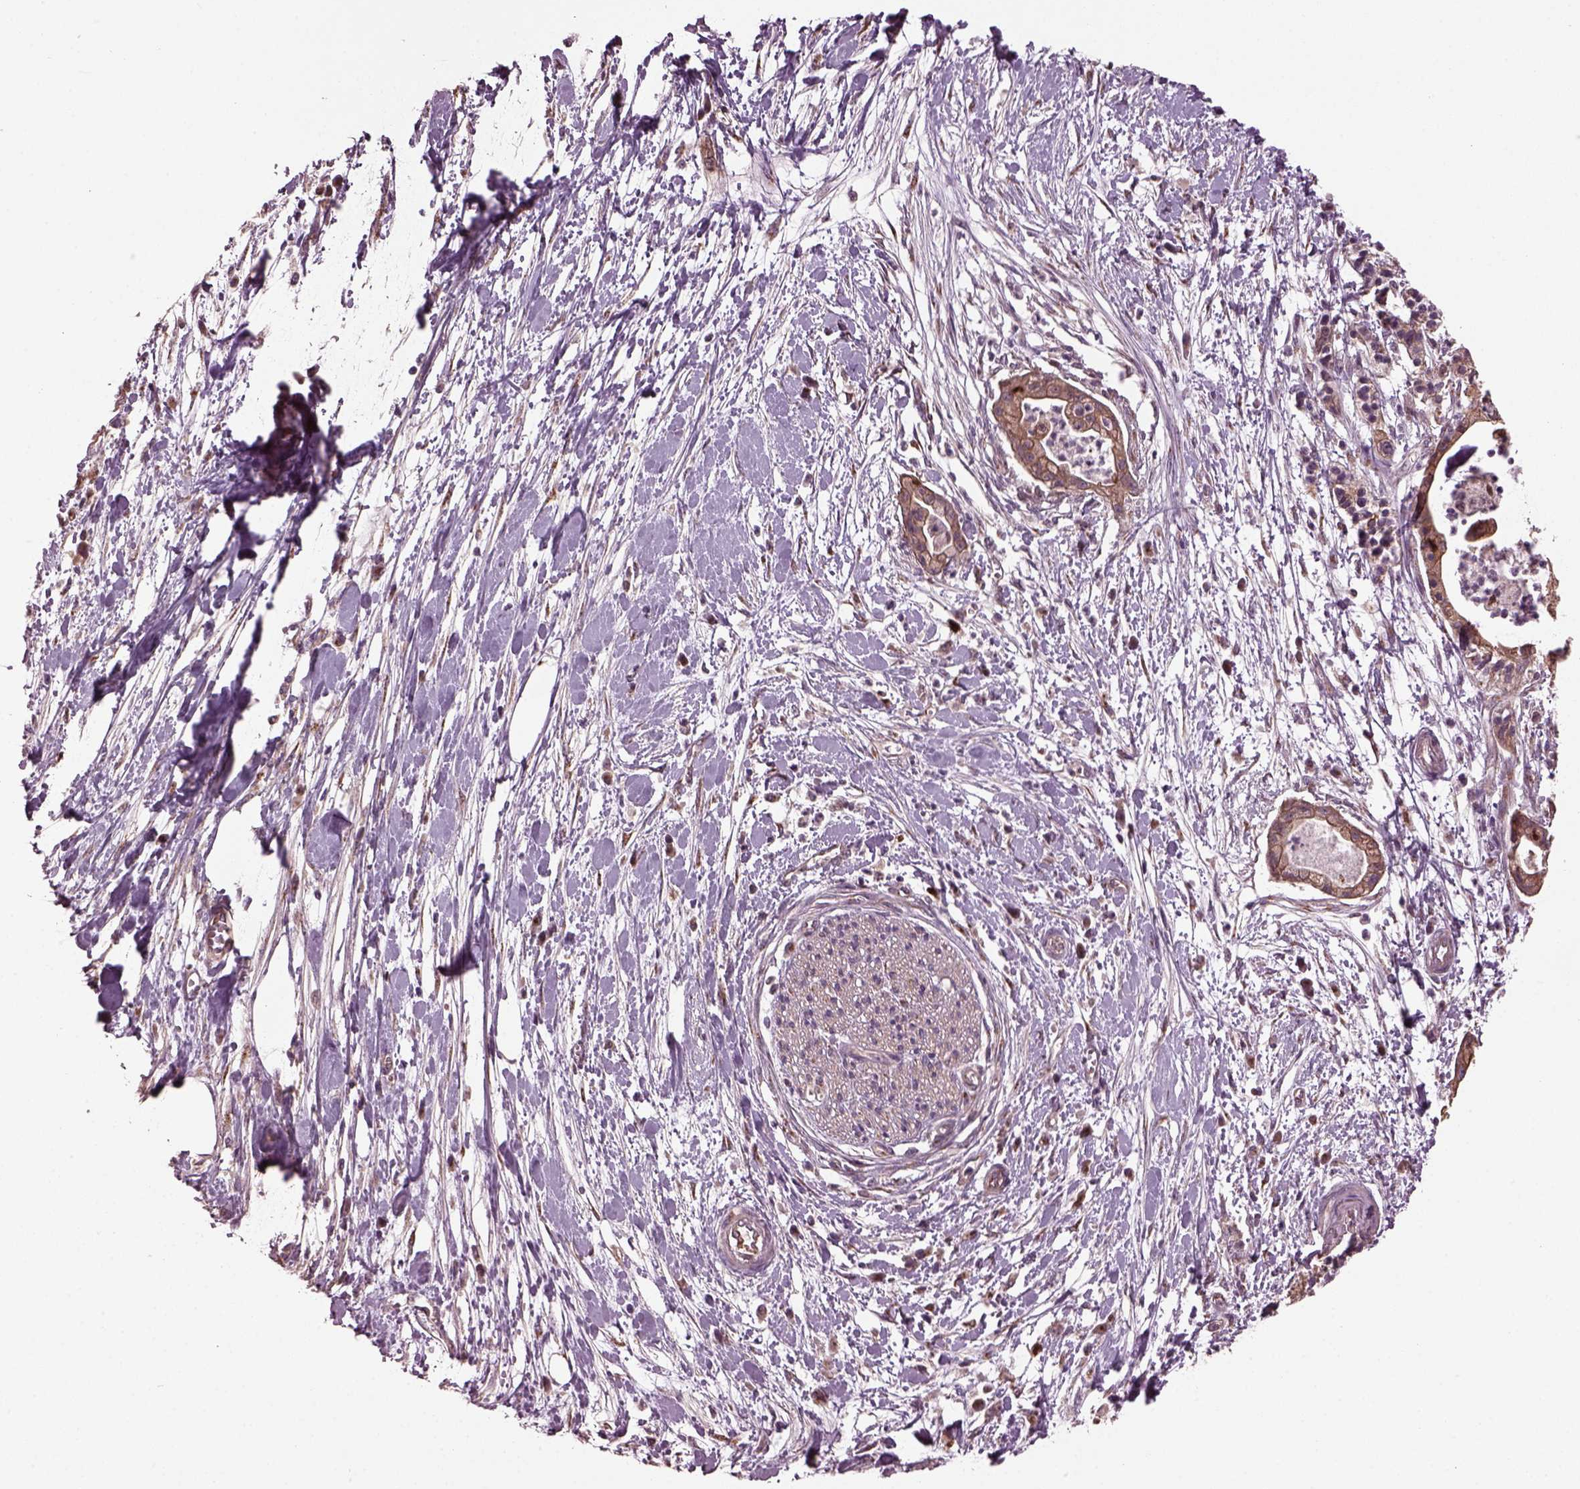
{"staining": {"intensity": "moderate", "quantity": ">75%", "location": "cytoplasmic/membranous"}, "tissue": "pancreatic cancer", "cell_type": "Tumor cells", "image_type": "cancer", "snomed": [{"axis": "morphology", "description": "Normal tissue, NOS"}, {"axis": "morphology", "description": "Adenocarcinoma, NOS"}, {"axis": "topography", "description": "Lymph node"}, {"axis": "topography", "description": "Pancreas"}], "caption": "The micrograph shows a brown stain indicating the presence of a protein in the cytoplasmic/membranous of tumor cells in pancreatic cancer (adenocarcinoma). Using DAB (brown) and hematoxylin (blue) stains, captured at high magnification using brightfield microscopy.", "gene": "RUFY3", "patient": {"sex": "female", "age": 58}}